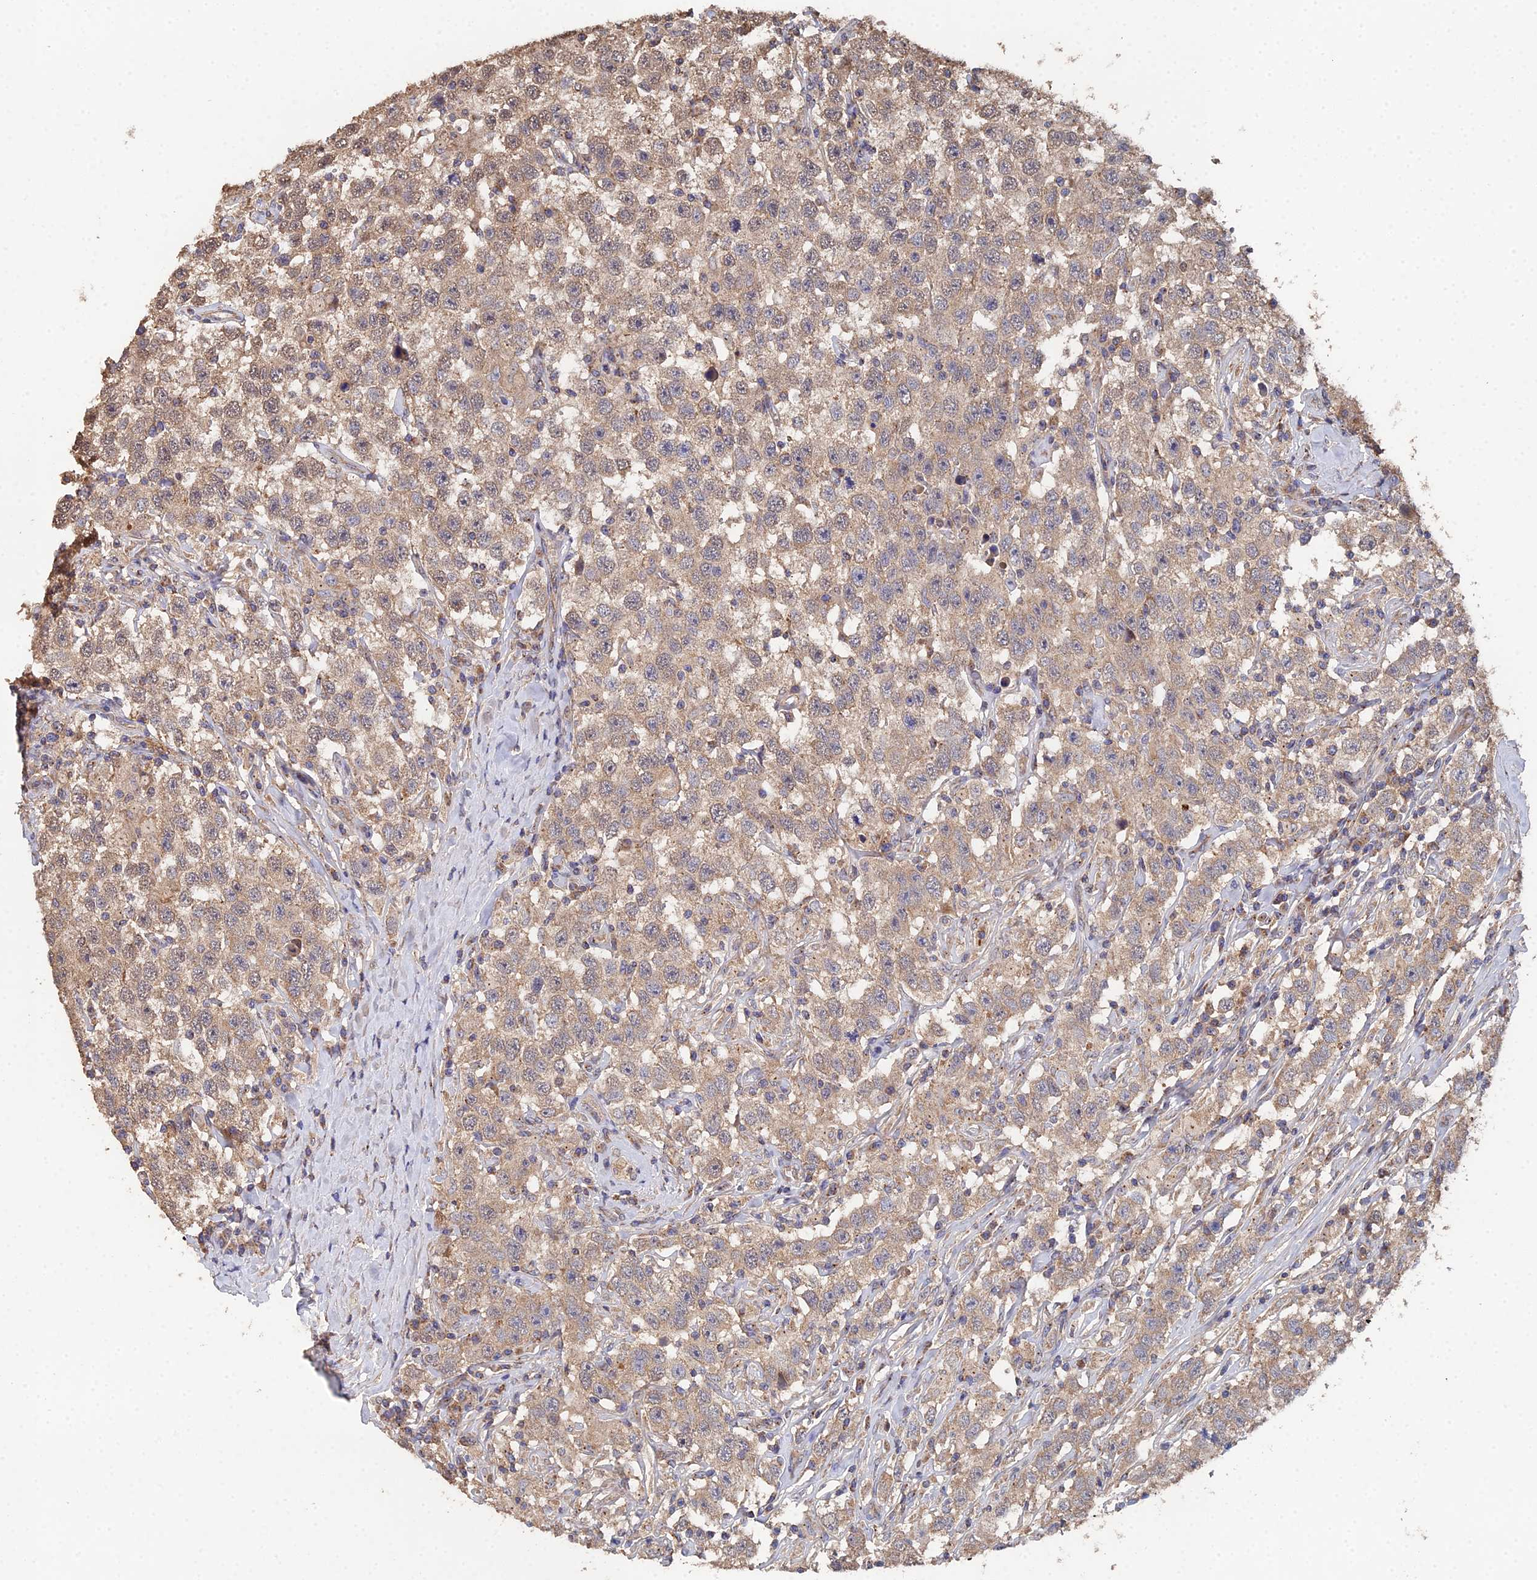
{"staining": {"intensity": "moderate", "quantity": ">75%", "location": "cytoplasmic/membranous"}, "tissue": "testis cancer", "cell_type": "Tumor cells", "image_type": "cancer", "snomed": [{"axis": "morphology", "description": "Seminoma, NOS"}, {"axis": "topography", "description": "Testis"}], "caption": "A medium amount of moderate cytoplasmic/membranous positivity is appreciated in about >75% of tumor cells in testis cancer (seminoma) tissue.", "gene": "SPANXN4", "patient": {"sex": "male", "age": 41}}